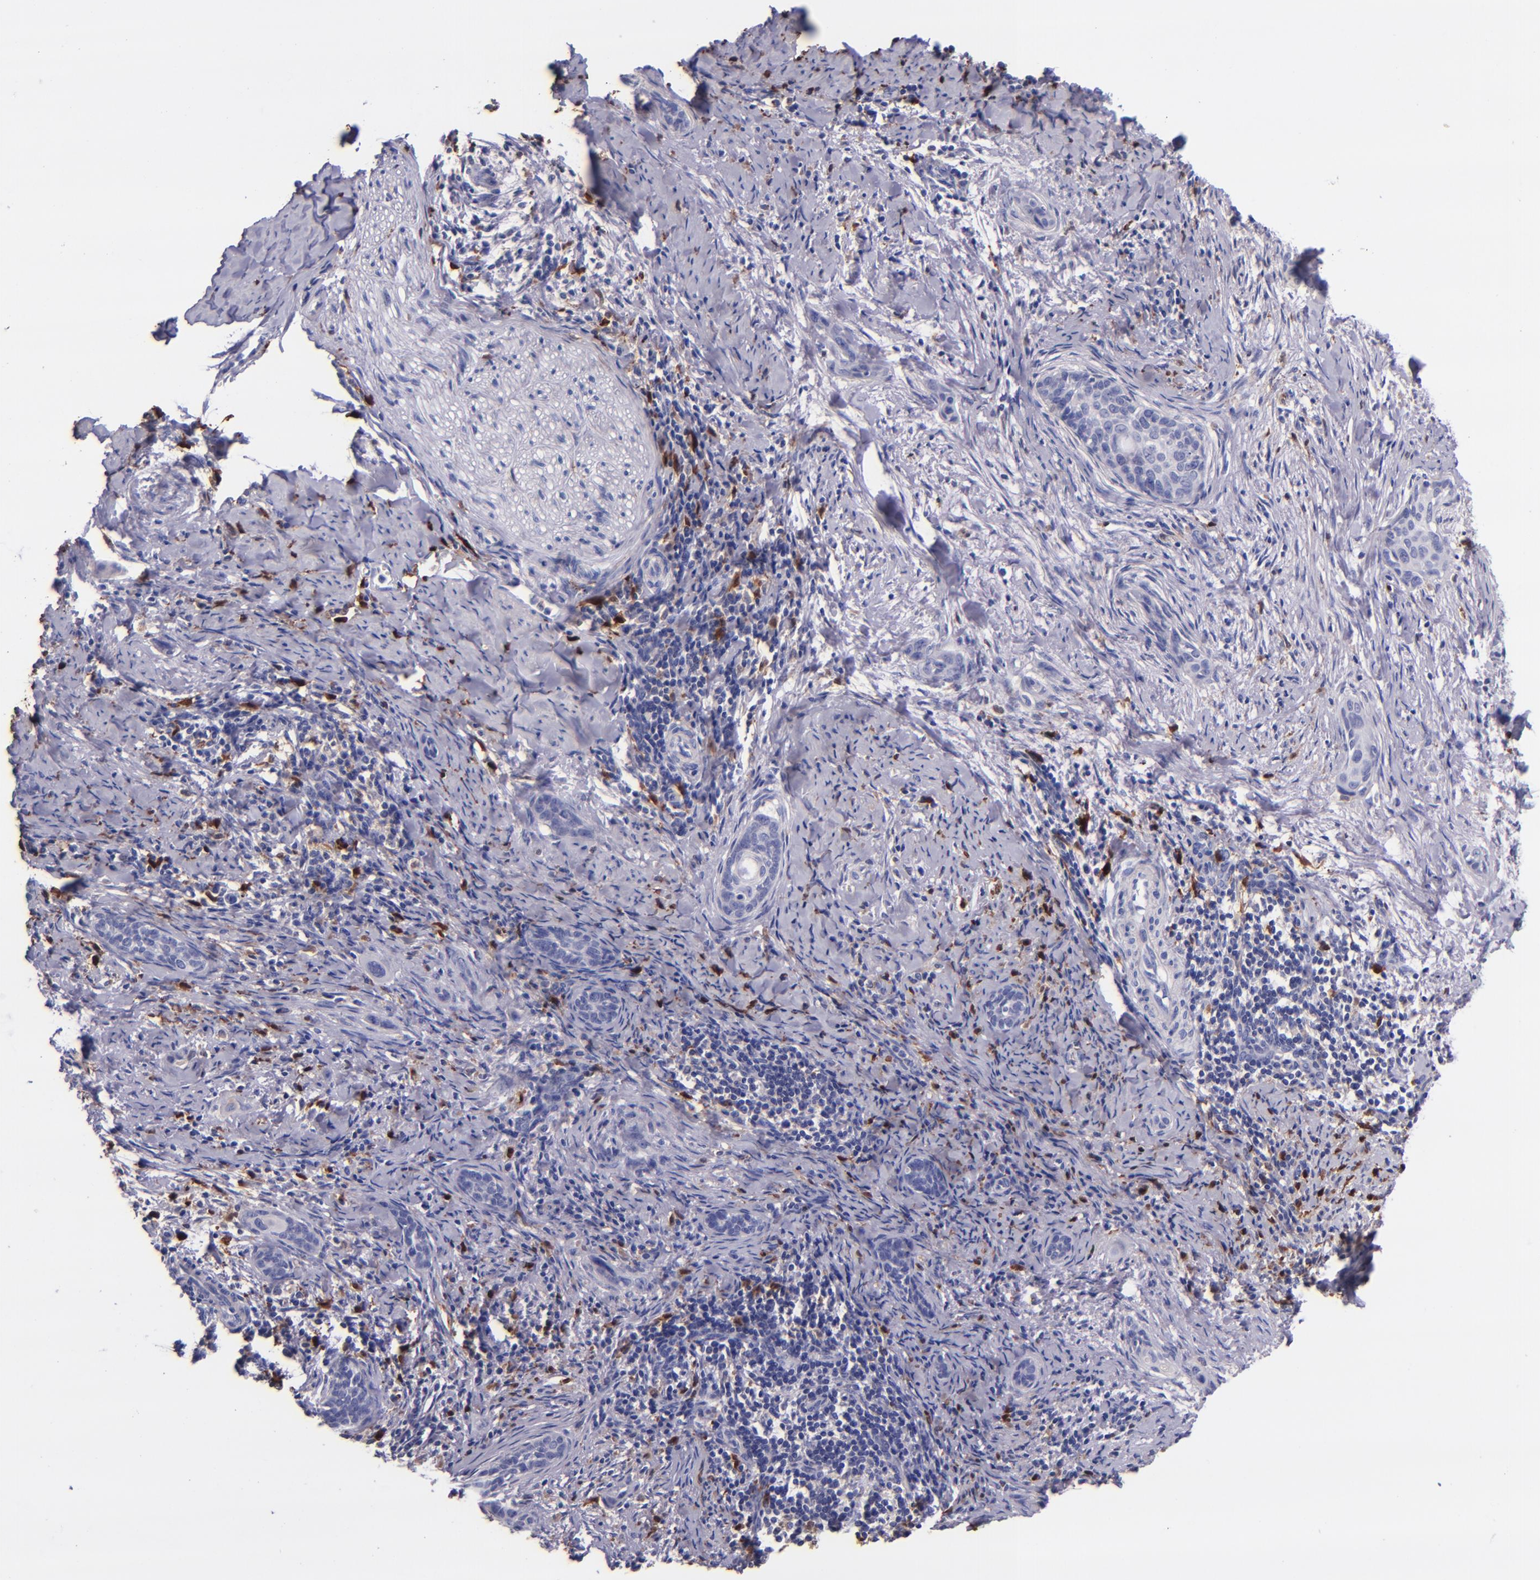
{"staining": {"intensity": "negative", "quantity": "none", "location": "none"}, "tissue": "cervical cancer", "cell_type": "Tumor cells", "image_type": "cancer", "snomed": [{"axis": "morphology", "description": "Squamous cell carcinoma, NOS"}, {"axis": "topography", "description": "Cervix"}], "caption": "Photomicrograph shows no protein staining in tumor cells of cervical cancer tissue.", "gene": "F13A1", "patient": {"sex": "female", "age": 33}}